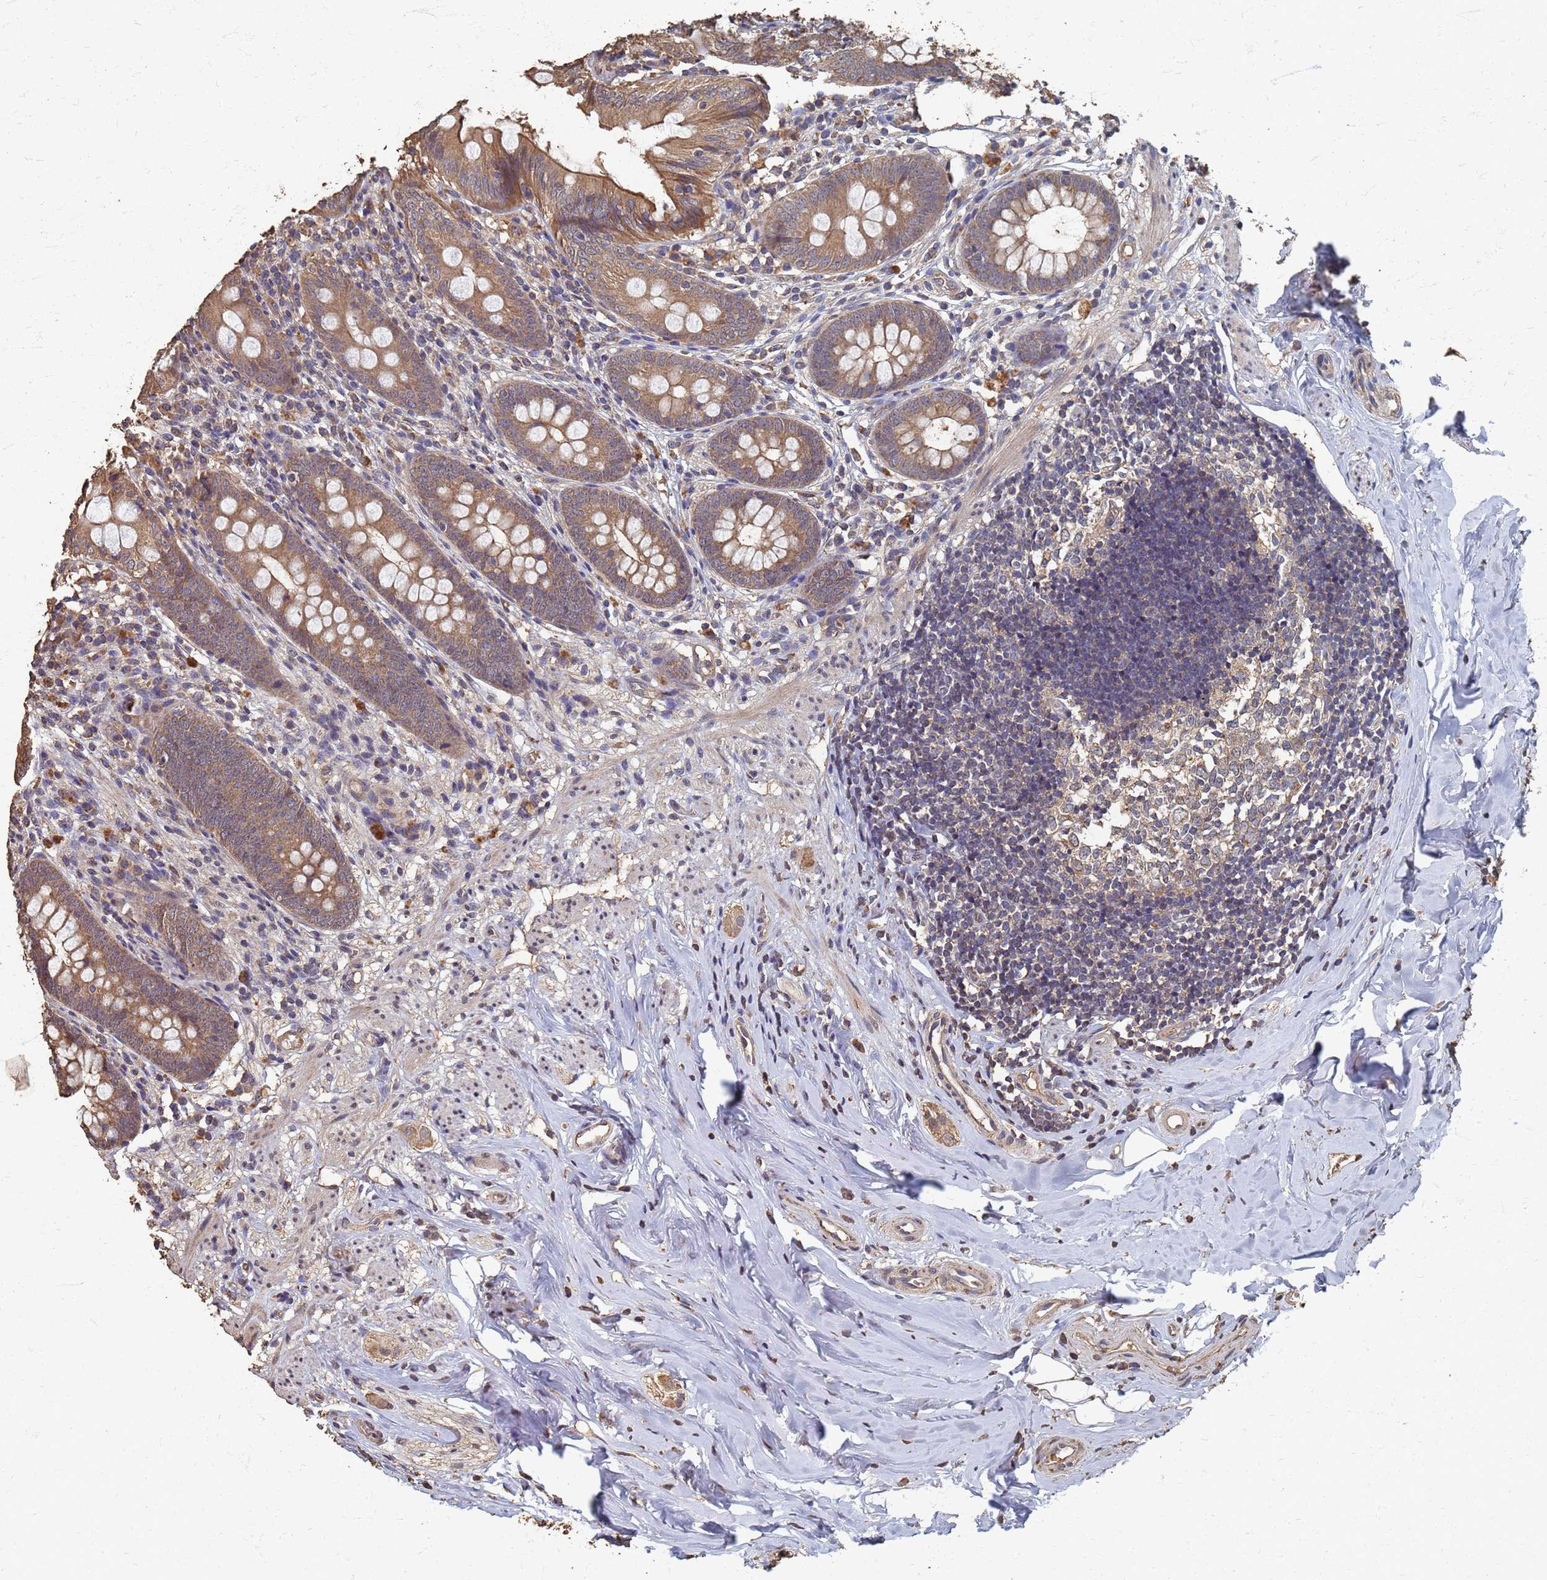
{"staining": {"intensity": "moderate", "quantity": ">75%", "location": "cytoplasmic/membranous"}, "tissue": "appendix", "cell_type": "Glandular cells", "image_type": "normal", "snomed": [{"axis": "morphology", "description": "Normal tissue, NOS"}, {"axis": "topography", "description": "Appendix"}], "caption": "Protein expression analysis of benign human appendix reveals moderate cytoplasmic/membranous staining in about >75% of glandular cells. The staining was performed using DAB (3,3'-diaminobenzidine), with brown indicating positive protein expression. Nuclei are stained blue with hematoxylin.", "gene": "DPH5", "patient": {"sex": "female", "age": 51}}